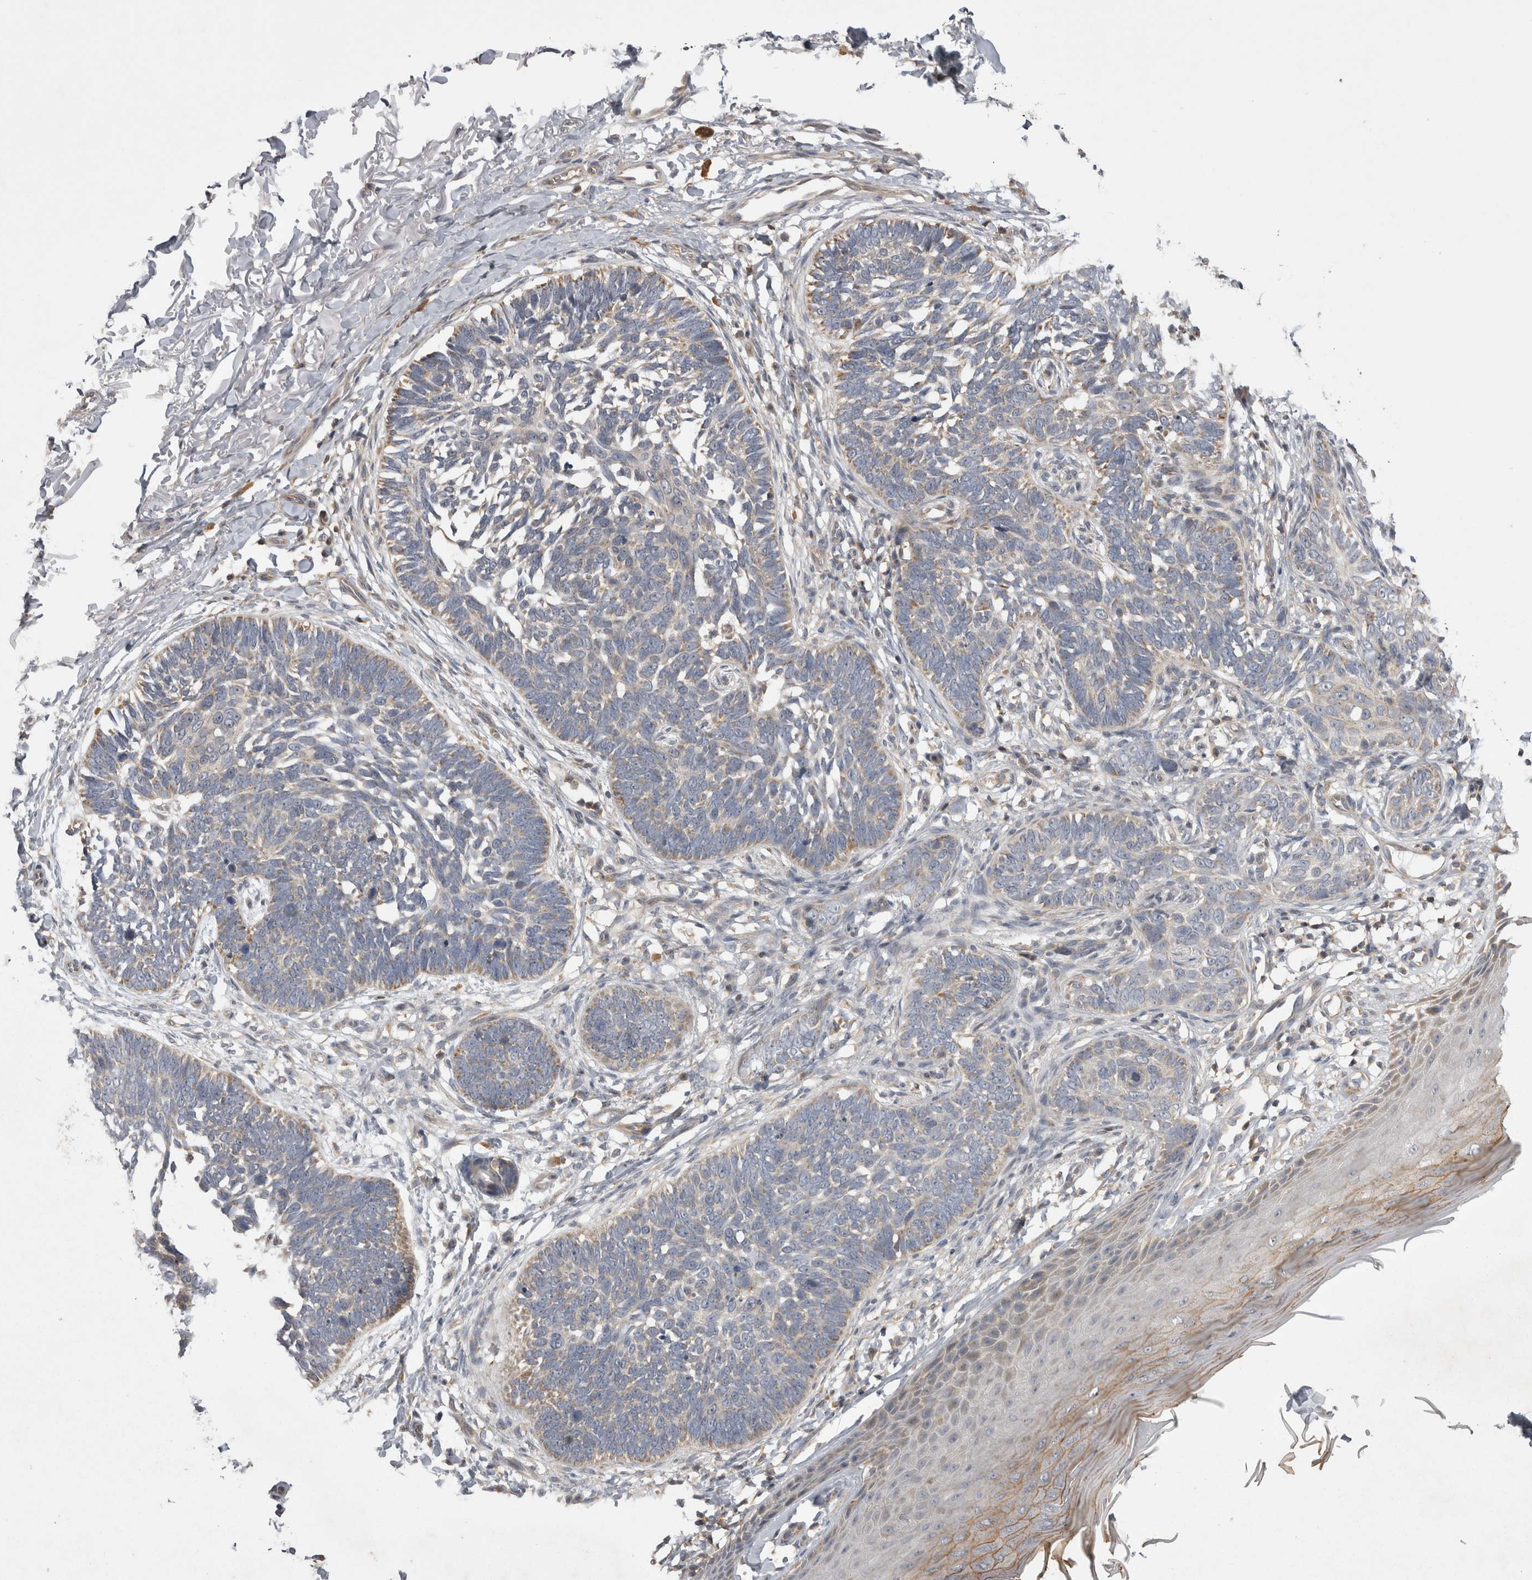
{"staining": {"intensity": "weak", "quantity": "<25%", "location": "cytoplasmic/membranous"}, "tissue": "skin cancer", "cell_type": "Tumor cells", "image_type": "cancer", "snomed": [{"axis": "morphology", "description": "Normal tissue, NOS"}, {"axis": "morphology", "description": "Basal cell carcinoma"}, {"axis": "topography", "description": "Skin"}], "caption": "A photomicrograph of human basal cell carcinoma (skin) is negative for staining in tumor cells.", "gene": "TSPOAP1", "patient": {"sex": "male", "age": 77}}